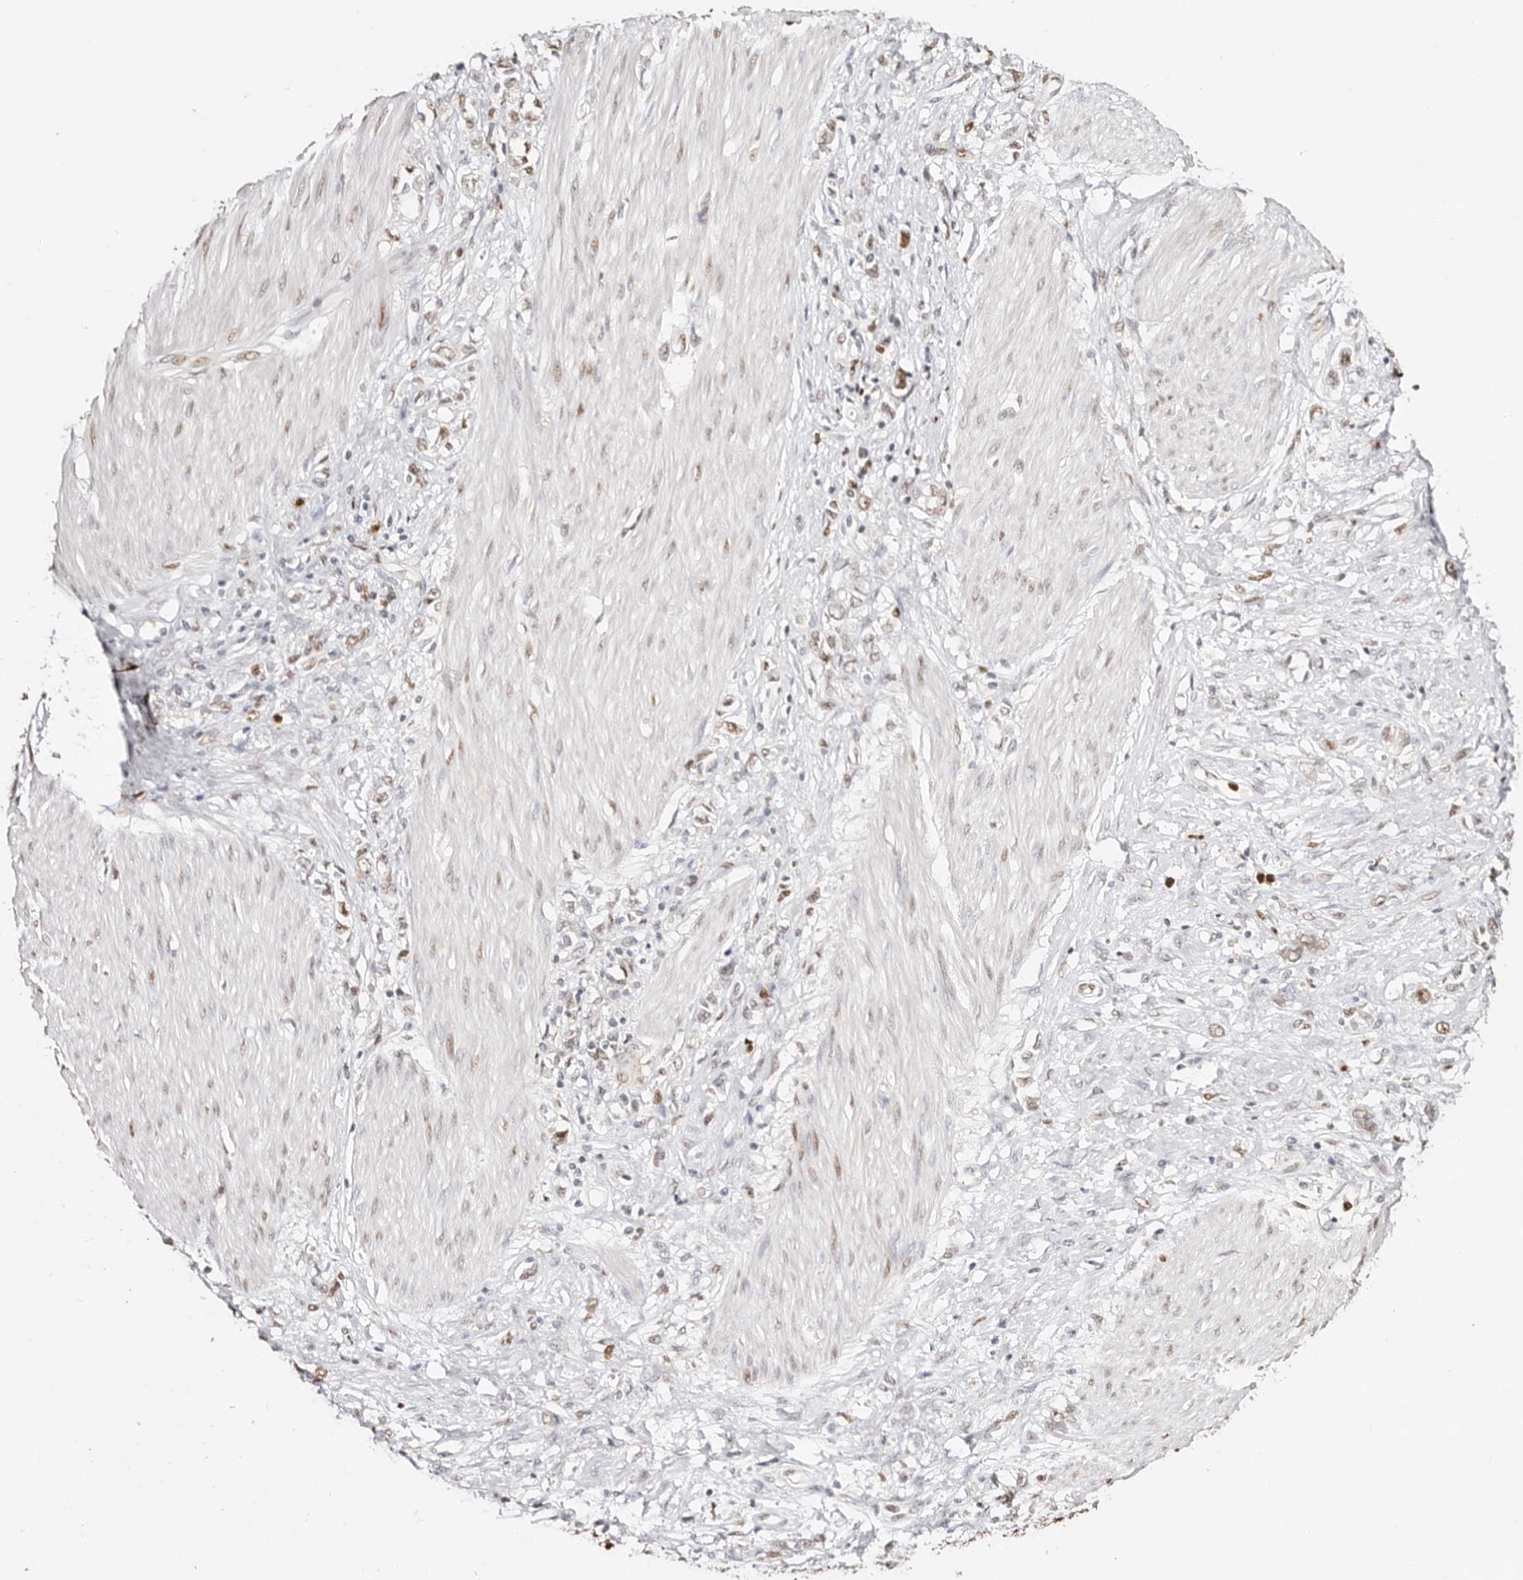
{"staining": {"intensity": "weak", "quantity": "25%-75%", "location": "nuclear"}, "tissue": "stomach cancer", "cell_type": "Tumor cells", "image_type": "cancer", "snomed": [{"axis": "morphology", "description": "Adenocarcinoma, NOS"}, {"axis": "topography", "description": "Stomach"}], "caption": "An IHC photomicrograph of tumor tissue is shown. Protein staining in brown shows weak nuclear positivity in stomach cancer (adenocarcinoma) within tumor cells. (Brightfield microscopy of DAB IHC at high magnification).", "gene": "TKT", "patient": {"sex": "female", "age": 76}}